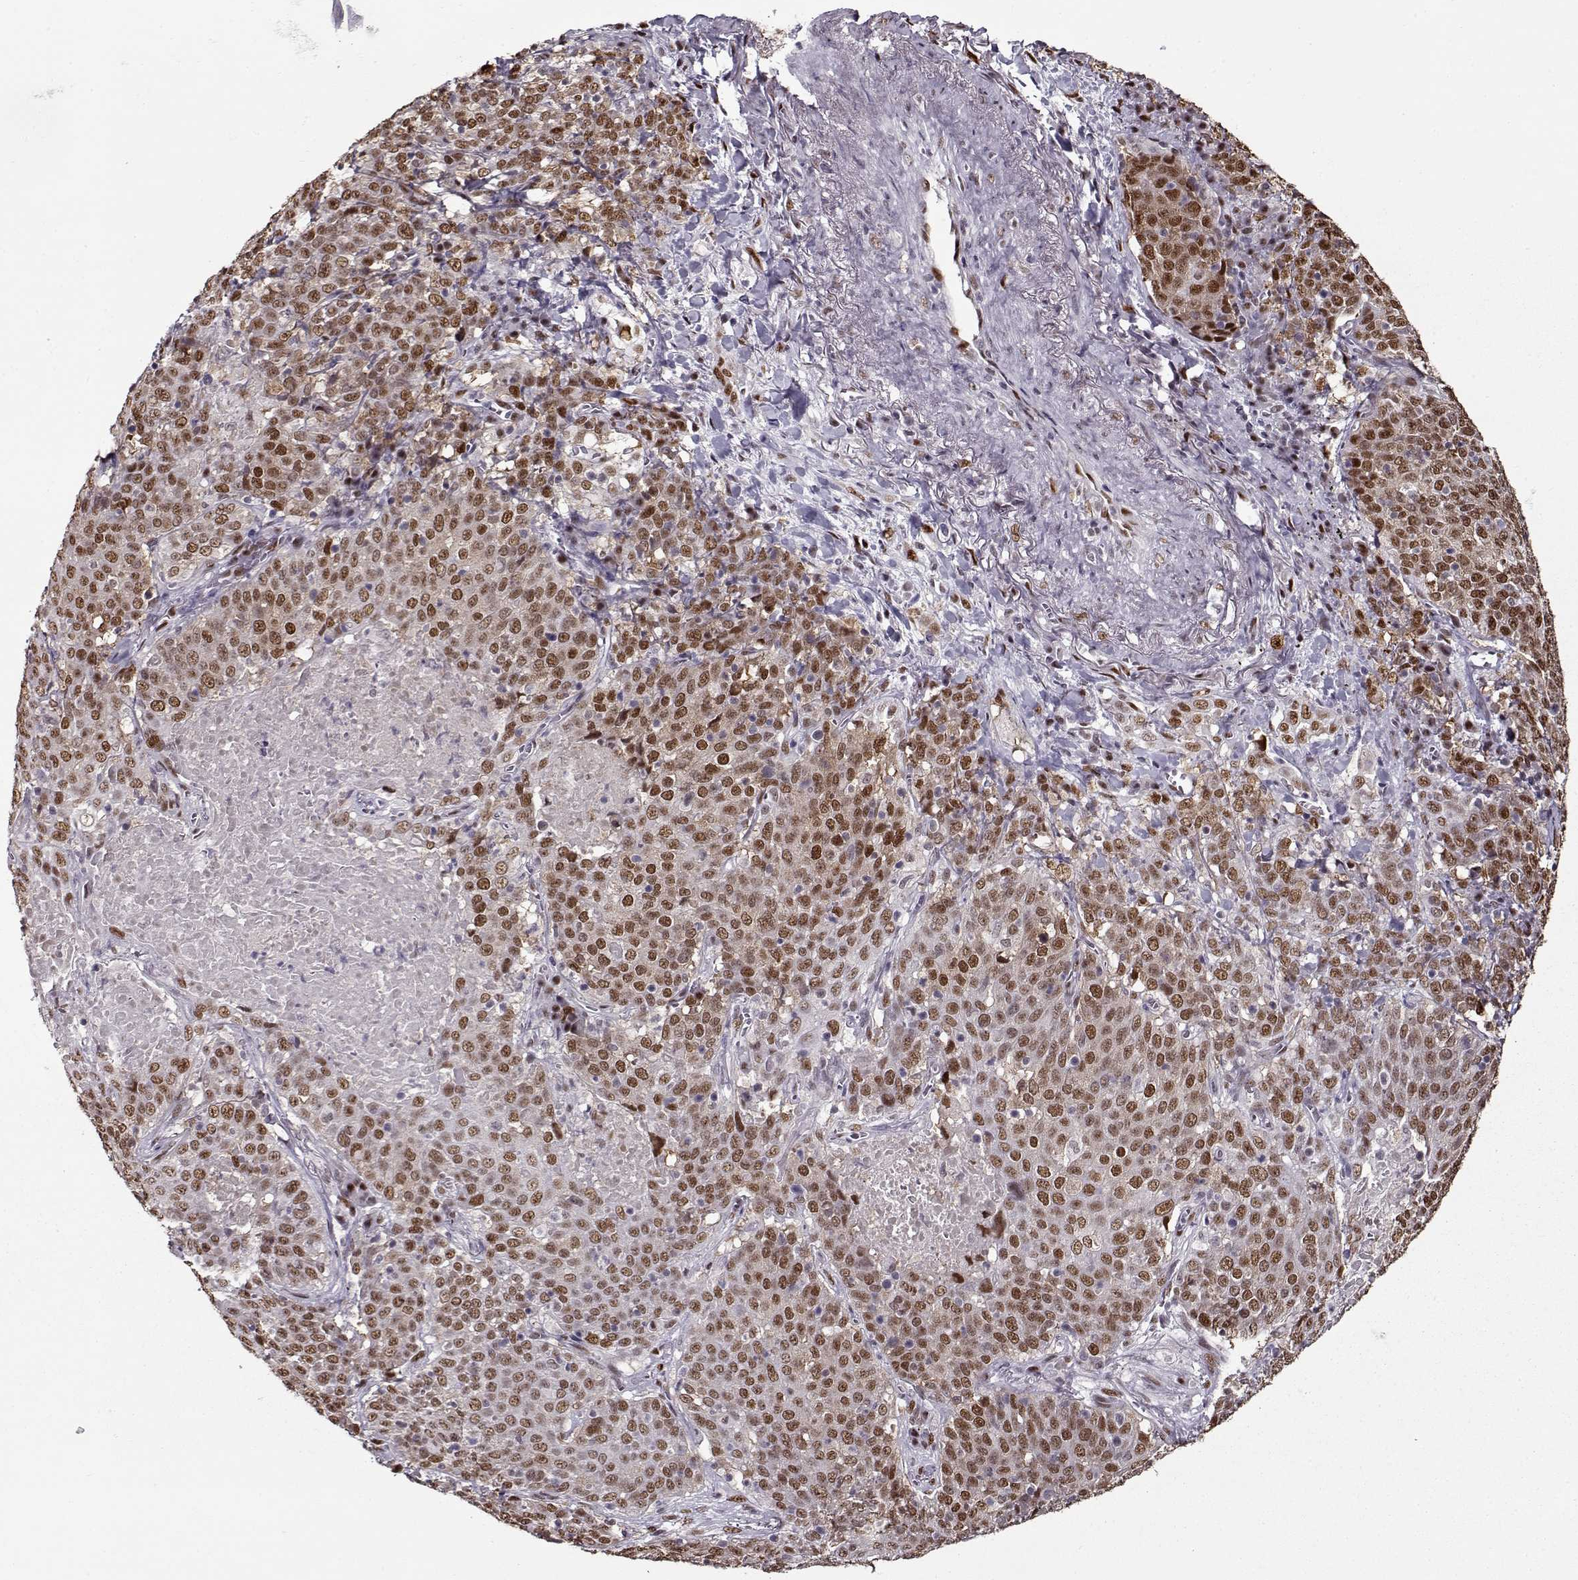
{"staining": {"intensity": "moderate", "quantity": ">75%", "location": "nuclear"}, "tissue": "lung cancer", "cell_type": "Tumor cells", "image_type": "cancer", "snomed": [{"axis": "morphology", "description": "Squamous cell carcinoma, NOS"}, {"axis": "topography", "description": "Lung"}], "caption": "This is a histology image of immunohistochemistry staining of lung cancer (squamous cell carcinoma), which shows moderate positivity in the nuclear of tumor cells.", "gene": "PRMT8", "patient": {"sex": "male", "age": 82}}